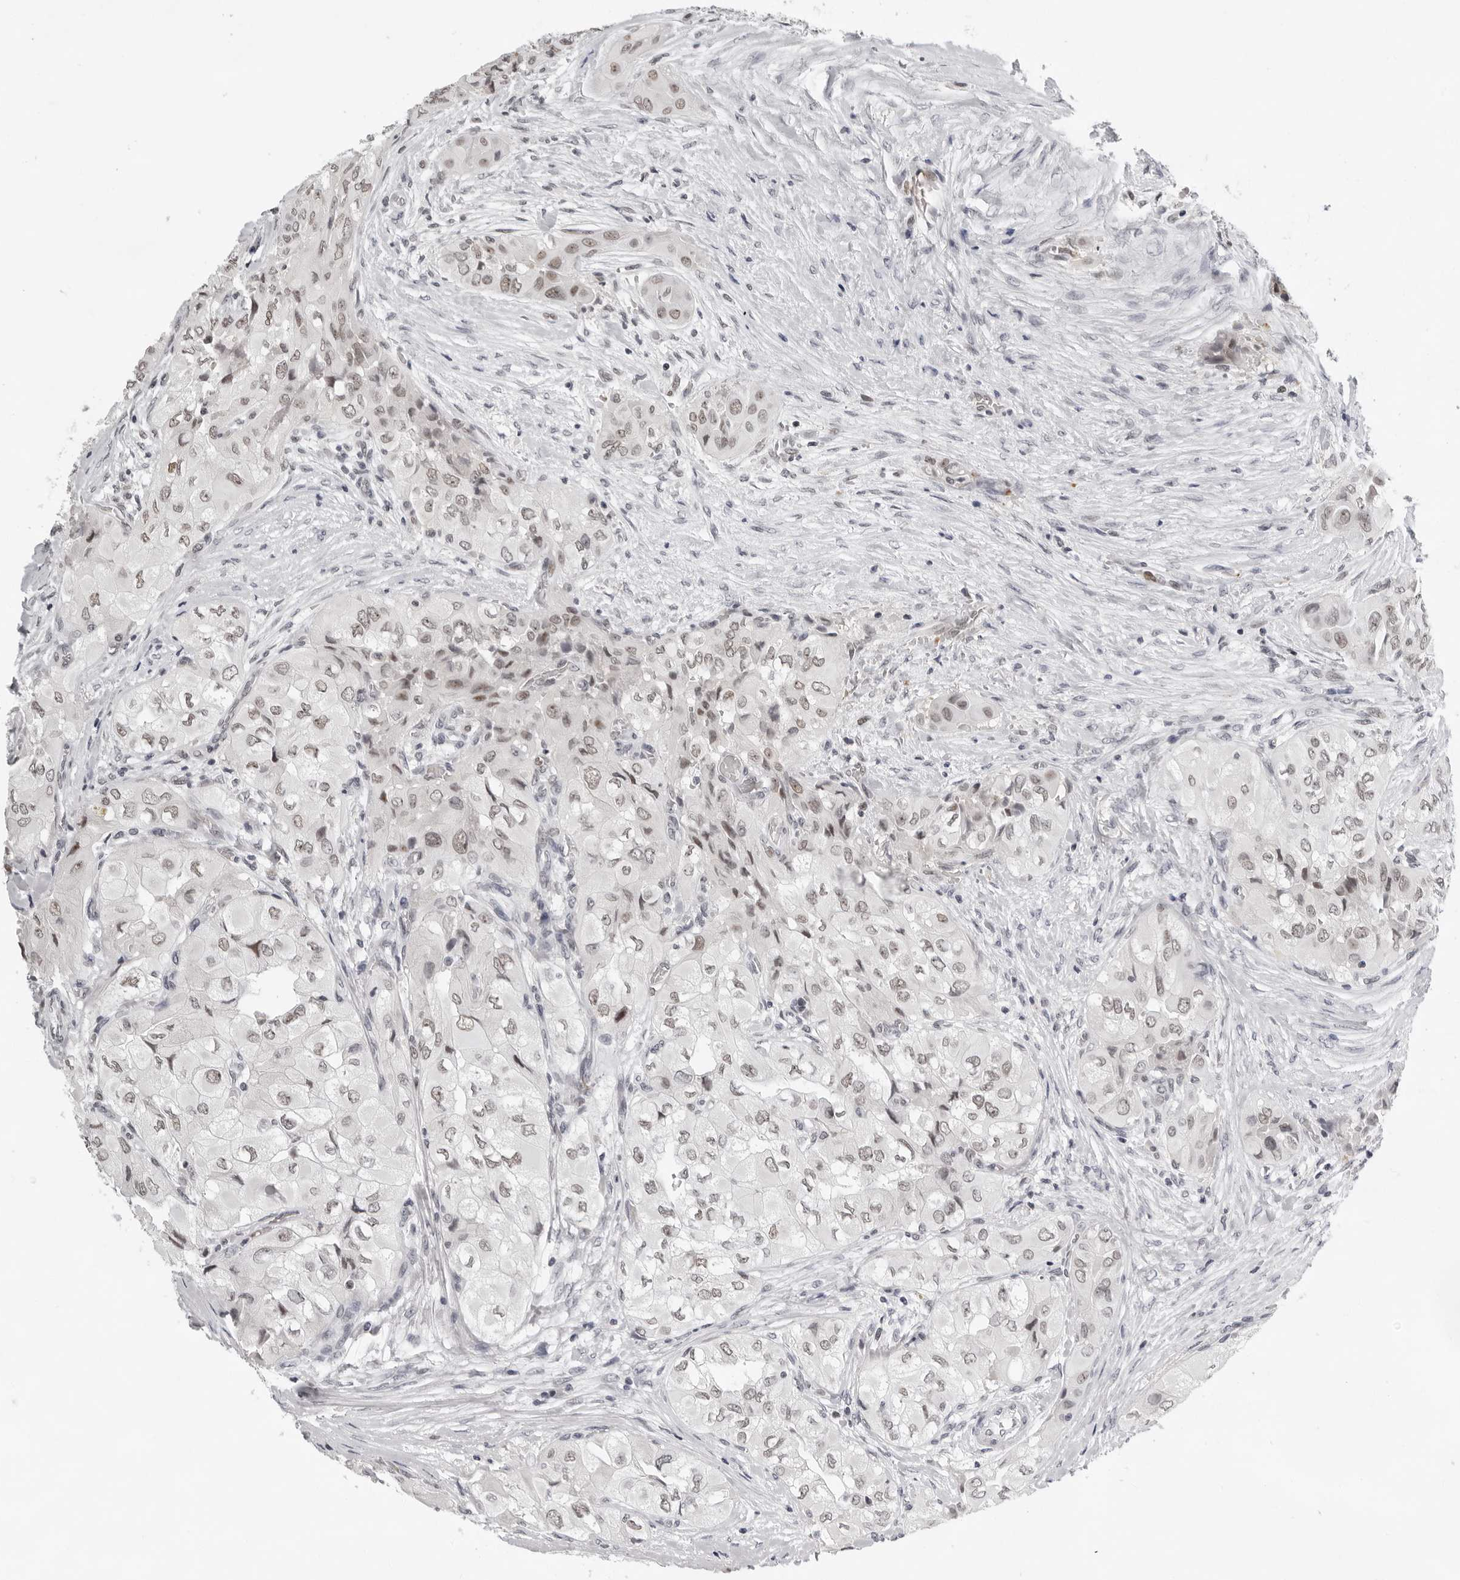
{"staining": {"intensity": "weak", "quantity": "25%-75%", "location": "nuclear"}, "tissue": "thyroid cancer", "cell_type": "Tumor cells", "image_type": "cancer", "snomed": [{"axis": "morphology", "description": "Papillary adenocarcinoma, NOS"}, {"axis": "topography", "description": "Thyroid gland"}], "caption": "A micrograph of thyroid cancer stained for a protein demonstrates weak nuclear brown staining in tumor cells.", "gene": "USP1", "patient": {"sex": "female", "age": 59}}